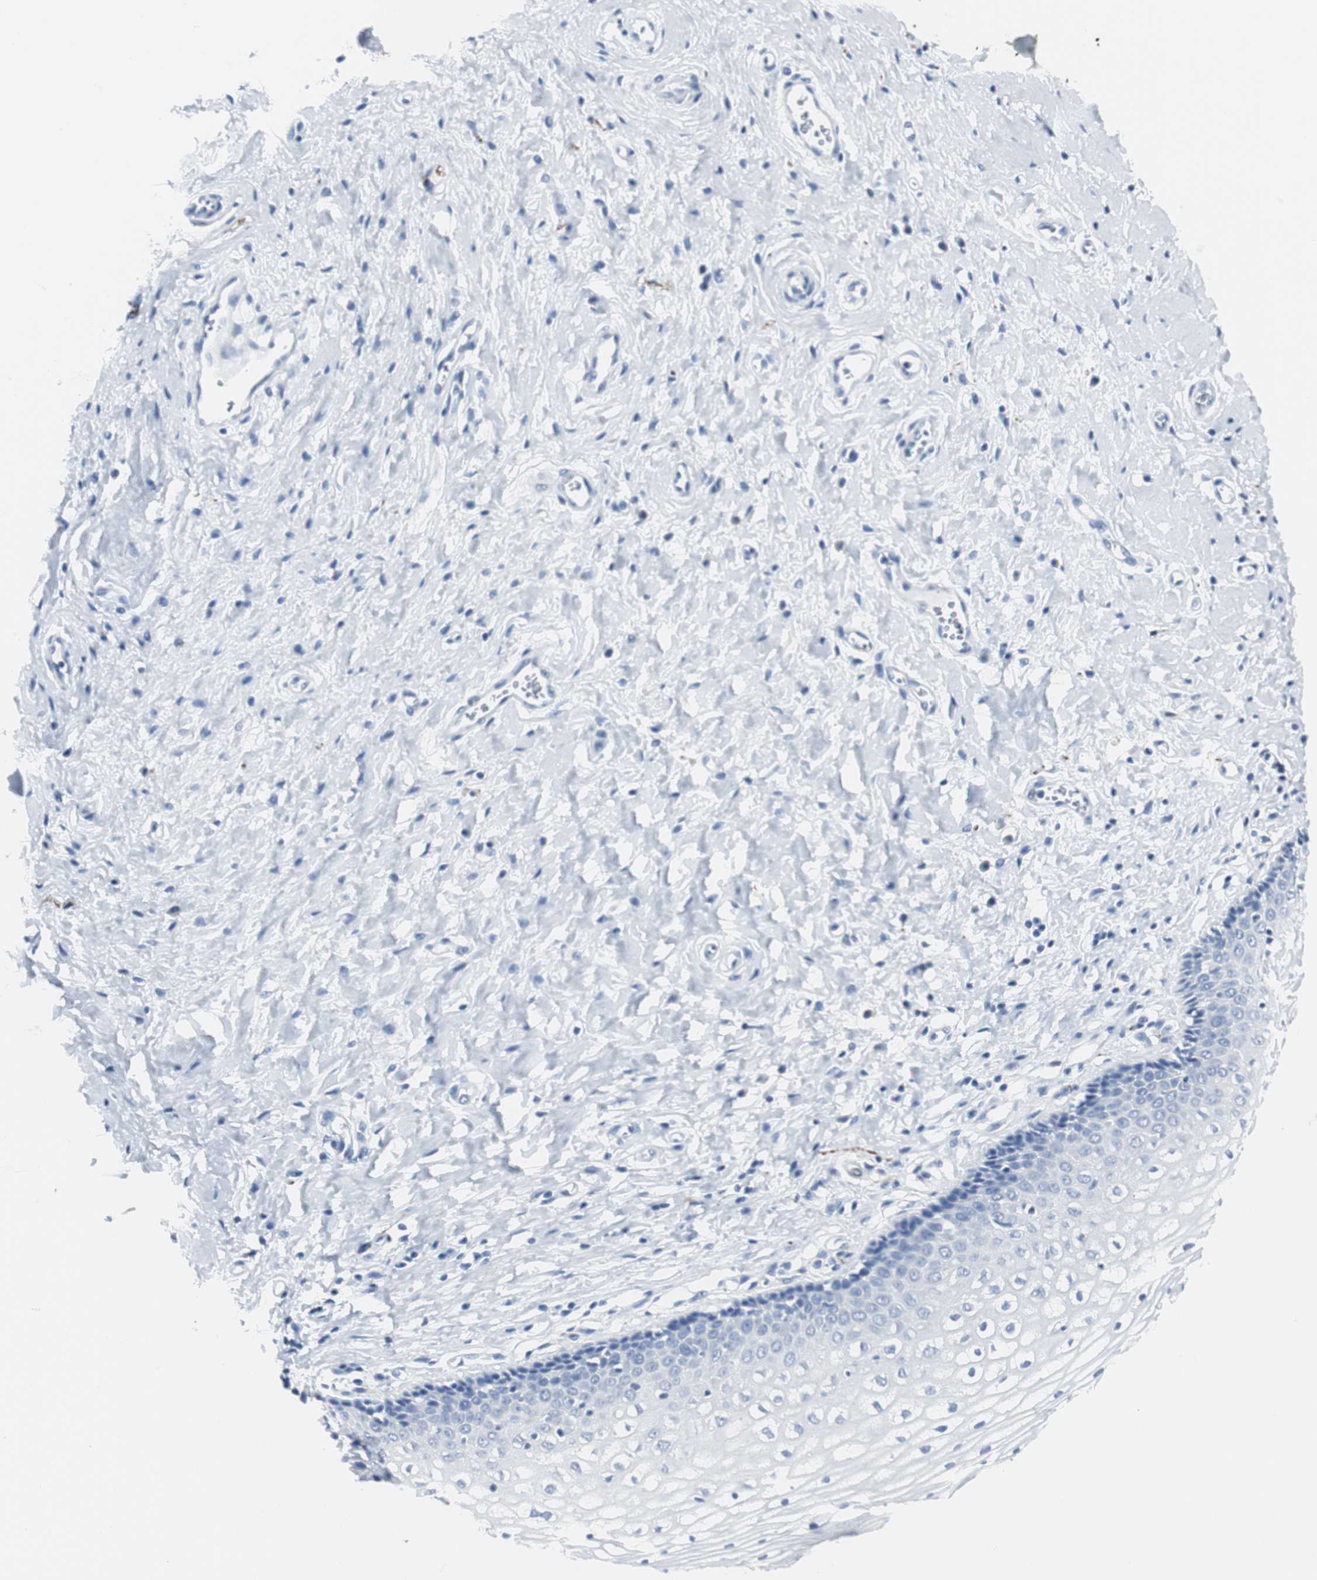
{"staining": {"intensity": "negative", "quantity": "none", "location": "none"}, "tissue": "vagina", "cell_type": "Squamous epithelial cells", "image_type": "normal", "snomed": [{"axis": "morphology", "description": "Normal tissue, NOS"}, {"axis": "topography", "description": "Soft tissue"}, {"axis": "topography", "description": "Vagina"}], "caption": "Immunohistochemistry image of unremarkable vagina: vagina stained with DAB exhibits no significant protein positivity in squamous epithelial cells. (Brightfield microscopy of DAB (3,3'-diaminobenzidine) IHC at high magnification).", "gene": "GAP43", "patient": {"sex": "female", "age": 61}}